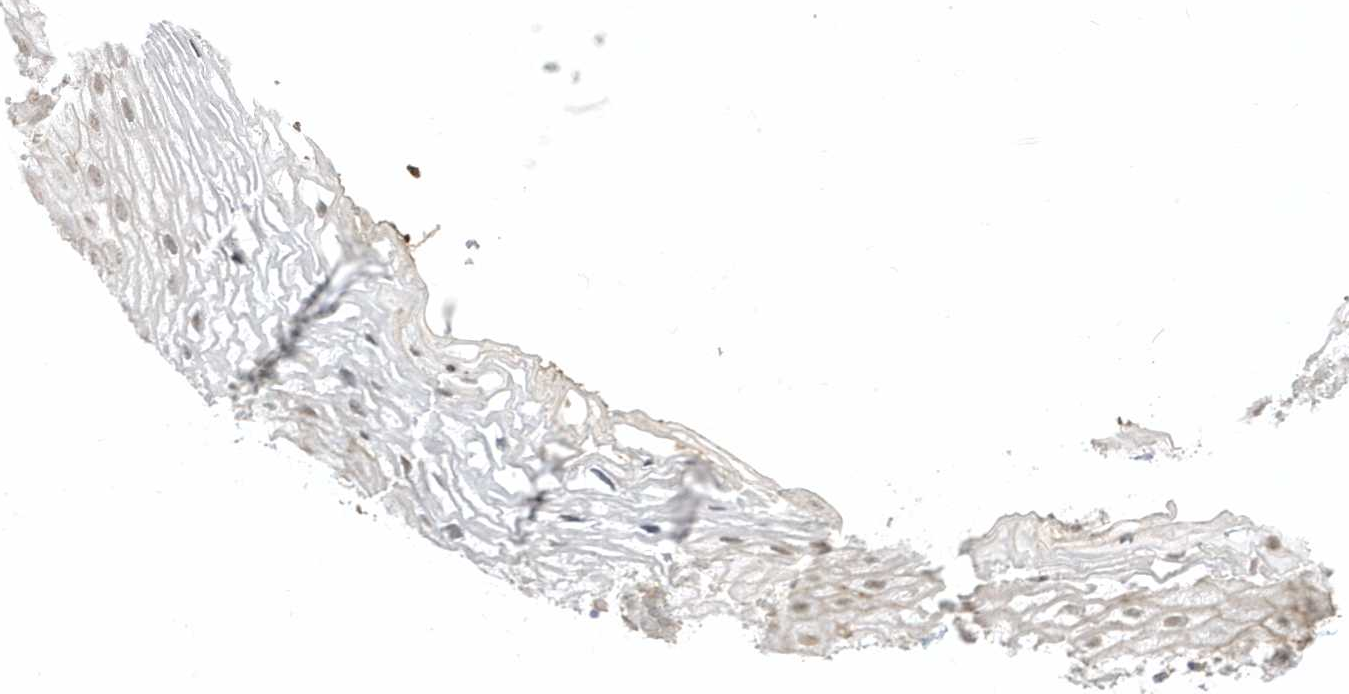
{"staining": {"intensity": "weak", "quantity": "<25%", "location": "nuclear"}, "tissue": "vagina", "cell_type": "Squamous epithelial cells", "image_type": "normal", "snomed": [{"axis": "morphology", "description": "Normal tissue, NOS"}, {"axis": "morphology", "description": "Adenocarcinoma, NOS"}, {"axis": "topography", "description": "Rectum"}, {"axis": "topography", "description": "Vagina"}], "caption": "Squamous epithelial cells show no significant protein positivity in benign vagina. (Stains: DAB immunohistochemistry (IHC) with hematoxylin counter stain, Microscopy: brightfield microscopy at high magnification).", "gene": "ZBTB8A", "patient": {"sex": "female", "age": 71}}